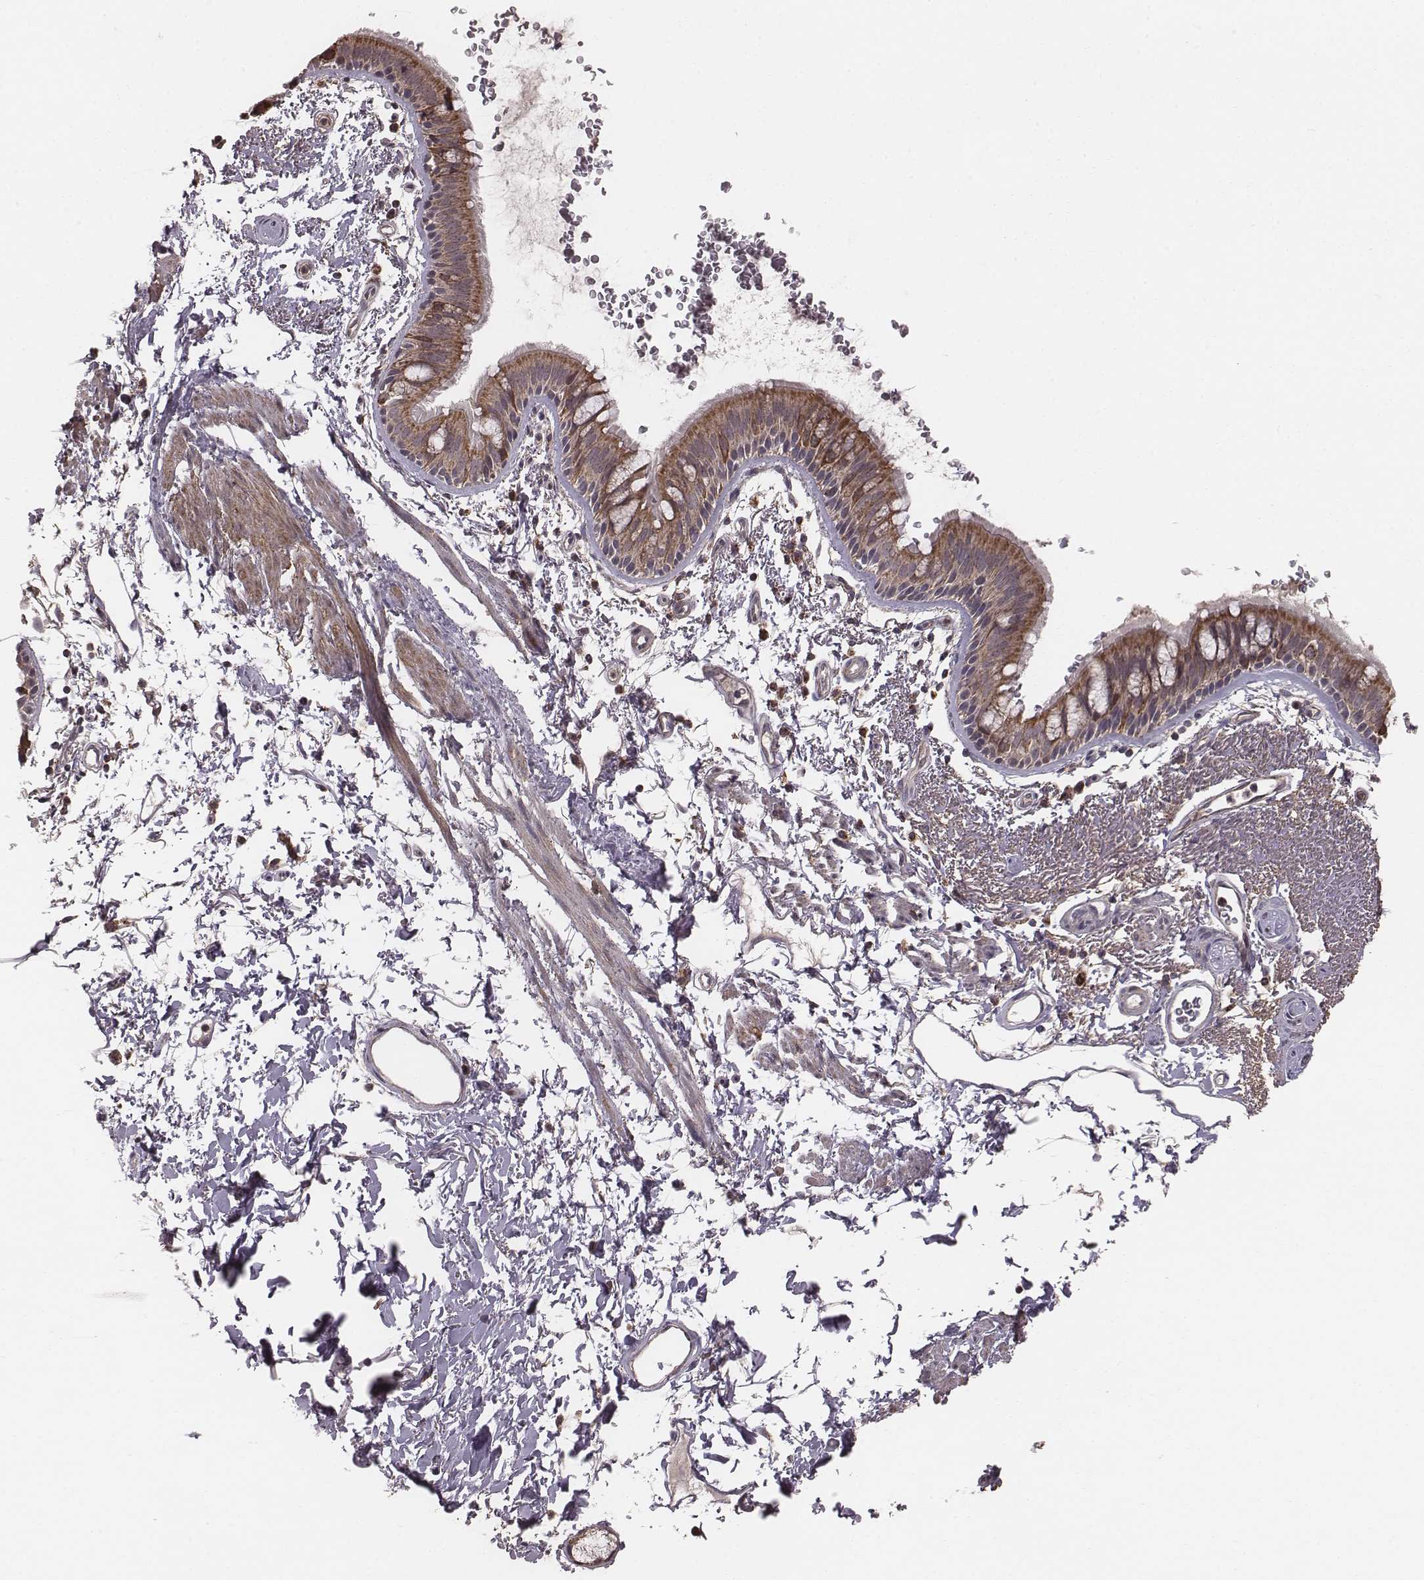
{"staining": {"intensity": "strong", "quantity": "25%-75%", "location": "cytoplasmic/membranous"}, "tissue": "bronchus", "cell_type": "Respiratory epithelial cells", "image_type": "normal", "snomed": [{"axis": "morphology", "description": "Normal tissue, NOS"}, {"axis": "topography", "description": "Lymph node"}, {"axis": "topography", "description": "Bronchus"}], "caption": "Benign bronchus exhibits strong cytoplasmic/membranous positivity in about 25%-75% of respiratory epithelial cells, visualized by immunohistochemistry. (DAB IHC with brightfield microscopy, high magnification).", "gene": "PDCD2L", "patient": {"sex": "female", "age": 70}}